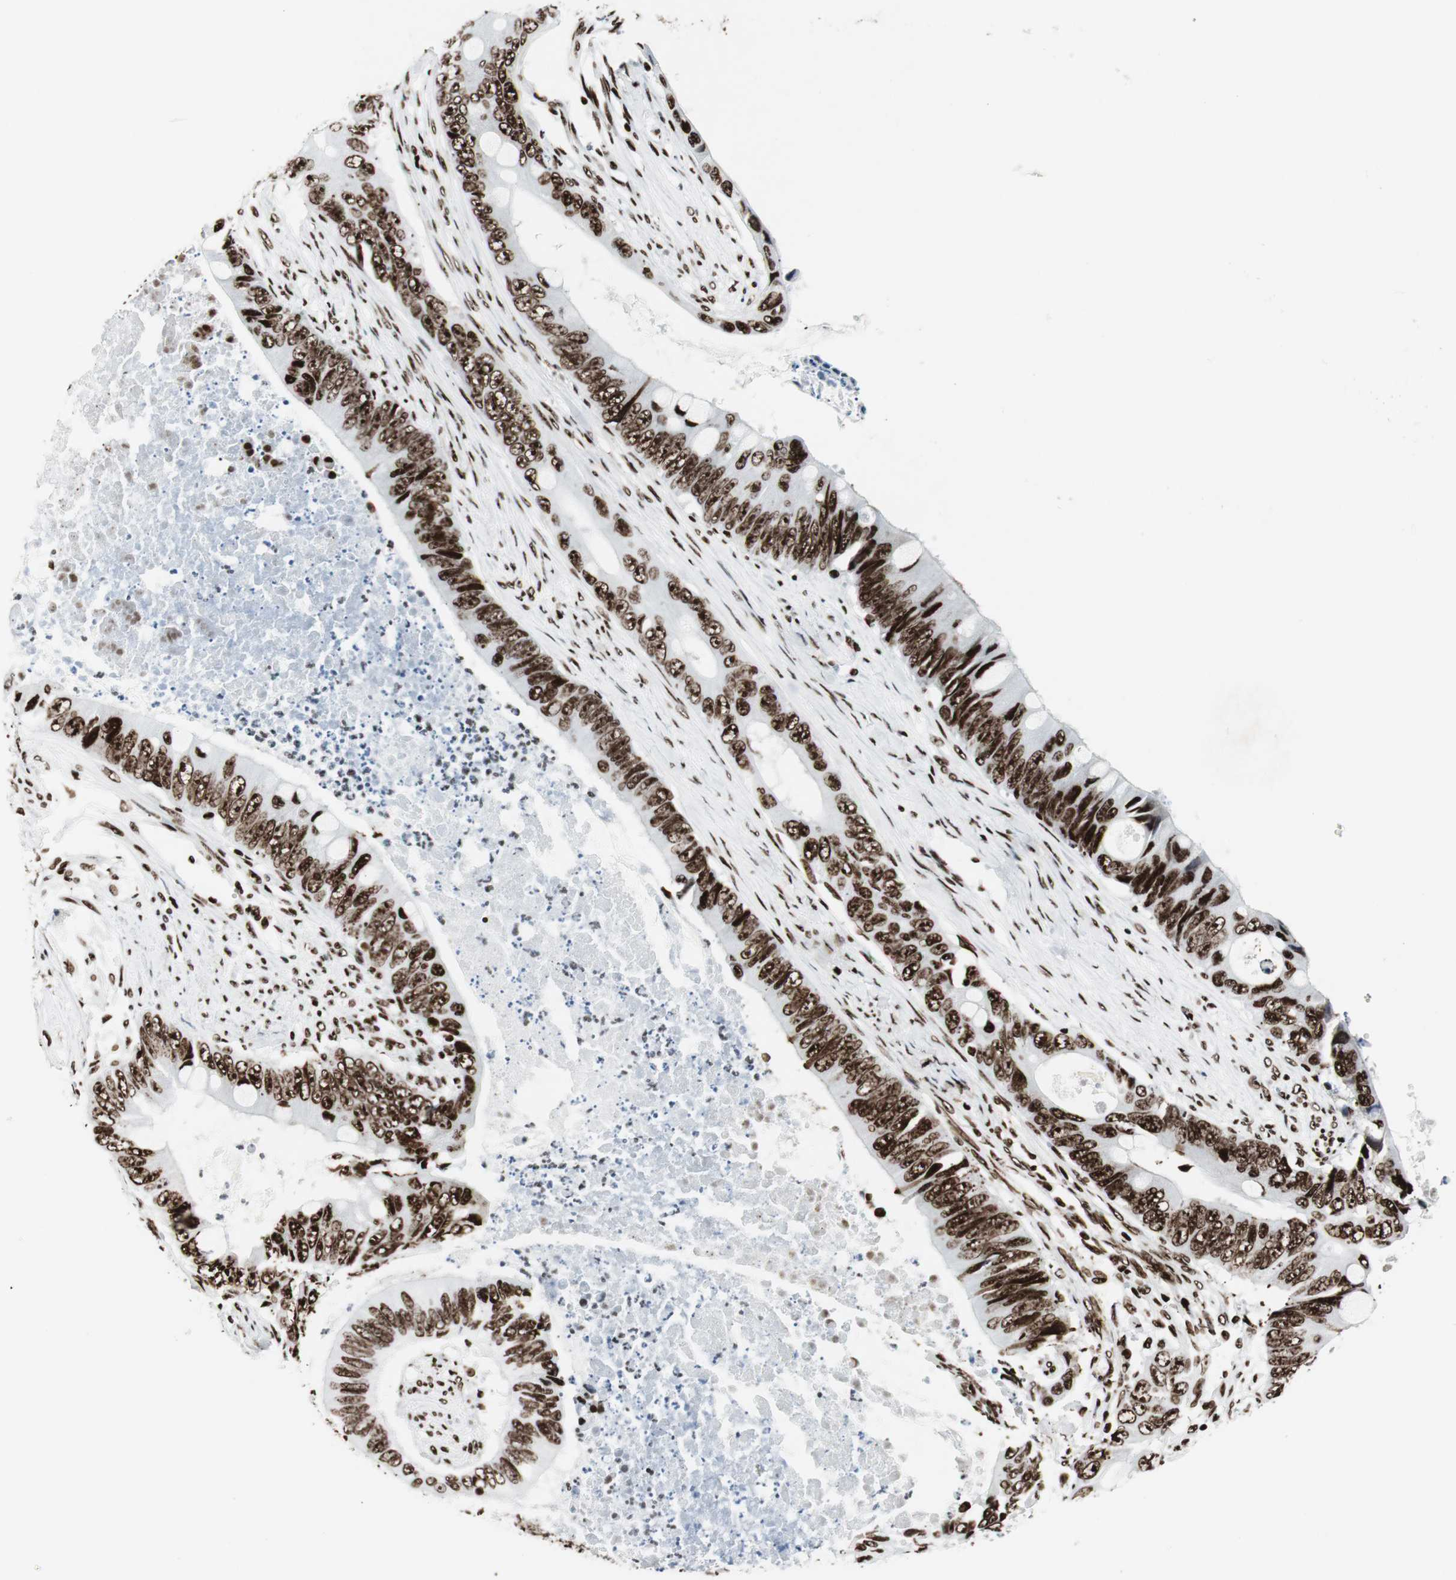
{"staining": {"intensity": "strong", "quantity": ">75%", "location": "nuclear"}, "tissue": "colorectal cancer", "cell_type": "Tumor cells", "image_type": "cancer", "snomed": [{"axis": "morphology", "description": "Adenocarcinoma, NOS"}, {"axis": "topography", "description": "Rectum"}], "caption": "A high-resolution histopathology image shows immunohistochemistry staining of colorectal cancer (adenocarcinoma), which reveals strong nuclear staining in about >75% of tumor cells. (Brightfield microscopy of DAB IHC at high magnification).", "gene": "NCL", "patient": {"sex": "female", "age": 77}}